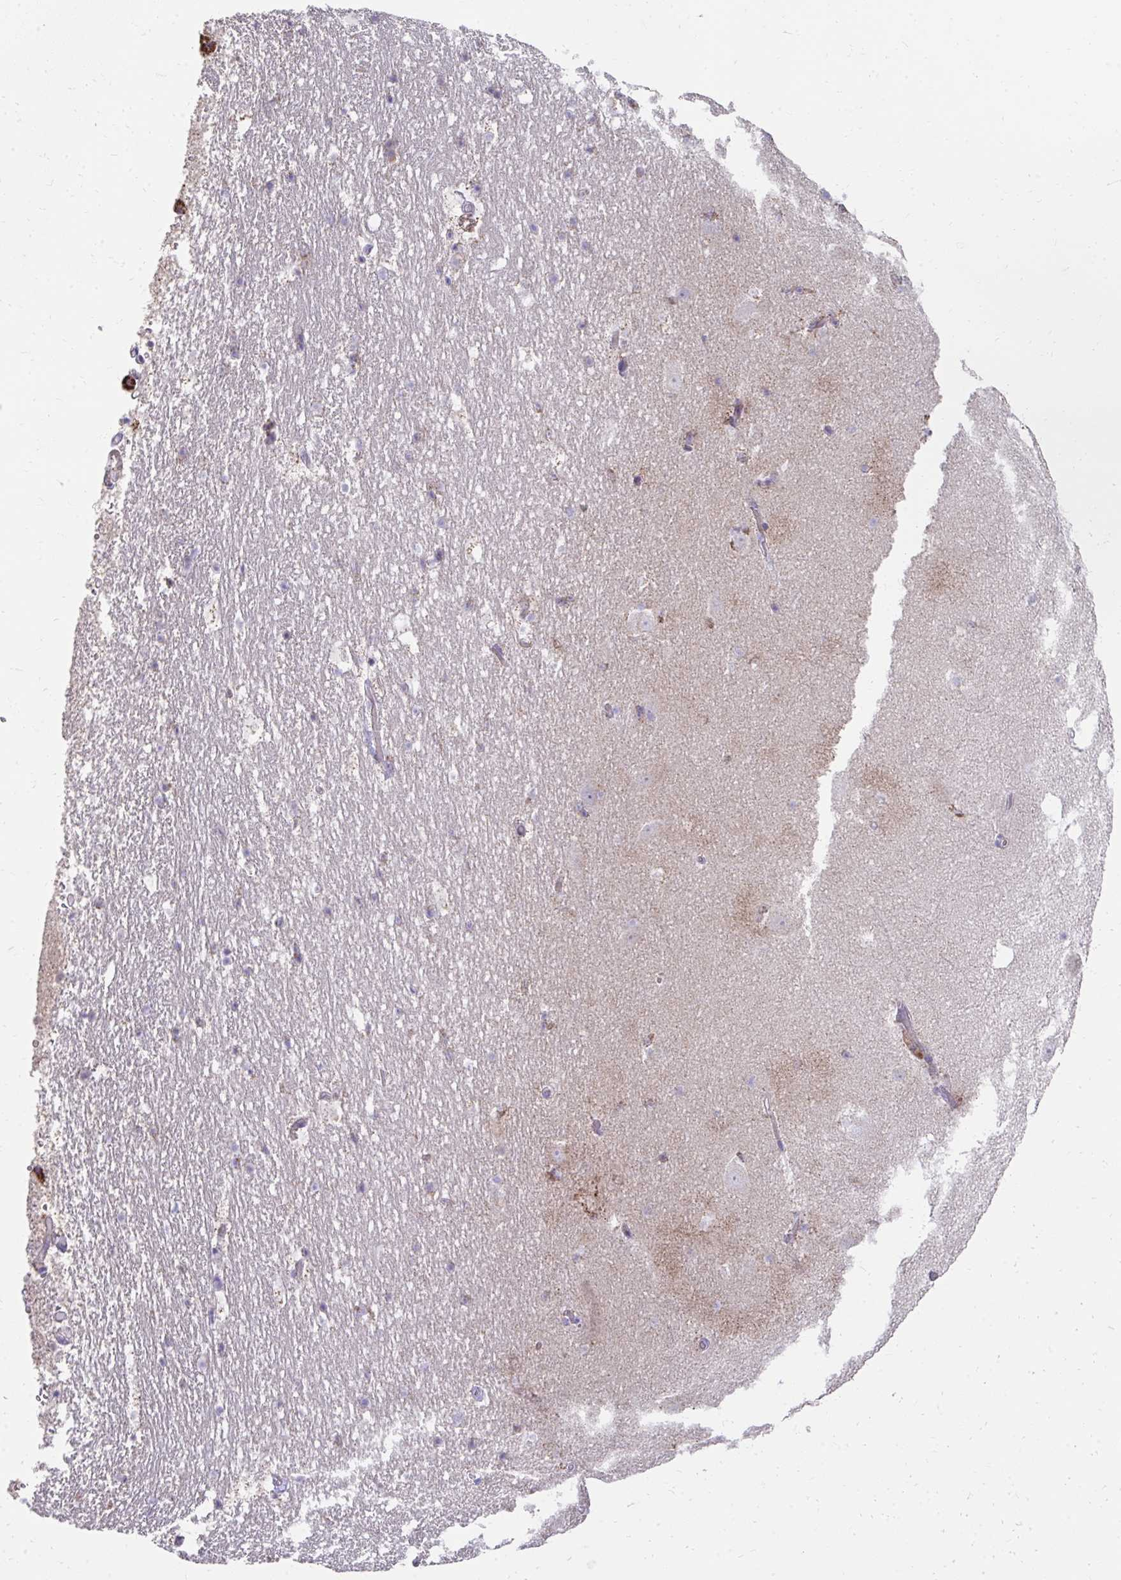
{"staining": {"intensity": "negative", "quantity": "none", "location": "none"}, "tissue": "hippocampus", "cell_type": "Glial cells", "image_type": "normal", "snomed": [{"axis": "morphology", "description": "Normal tissue, NOS"}, {"axis": "topography", "description": "Hippocampus"}], "caption": "Glial cells show no significant protein staining in unremarkable hippocampus. Nuclei are stained in blue.", "gene": "PRRG3", "patient": {"sex": "female", "age": 42}}